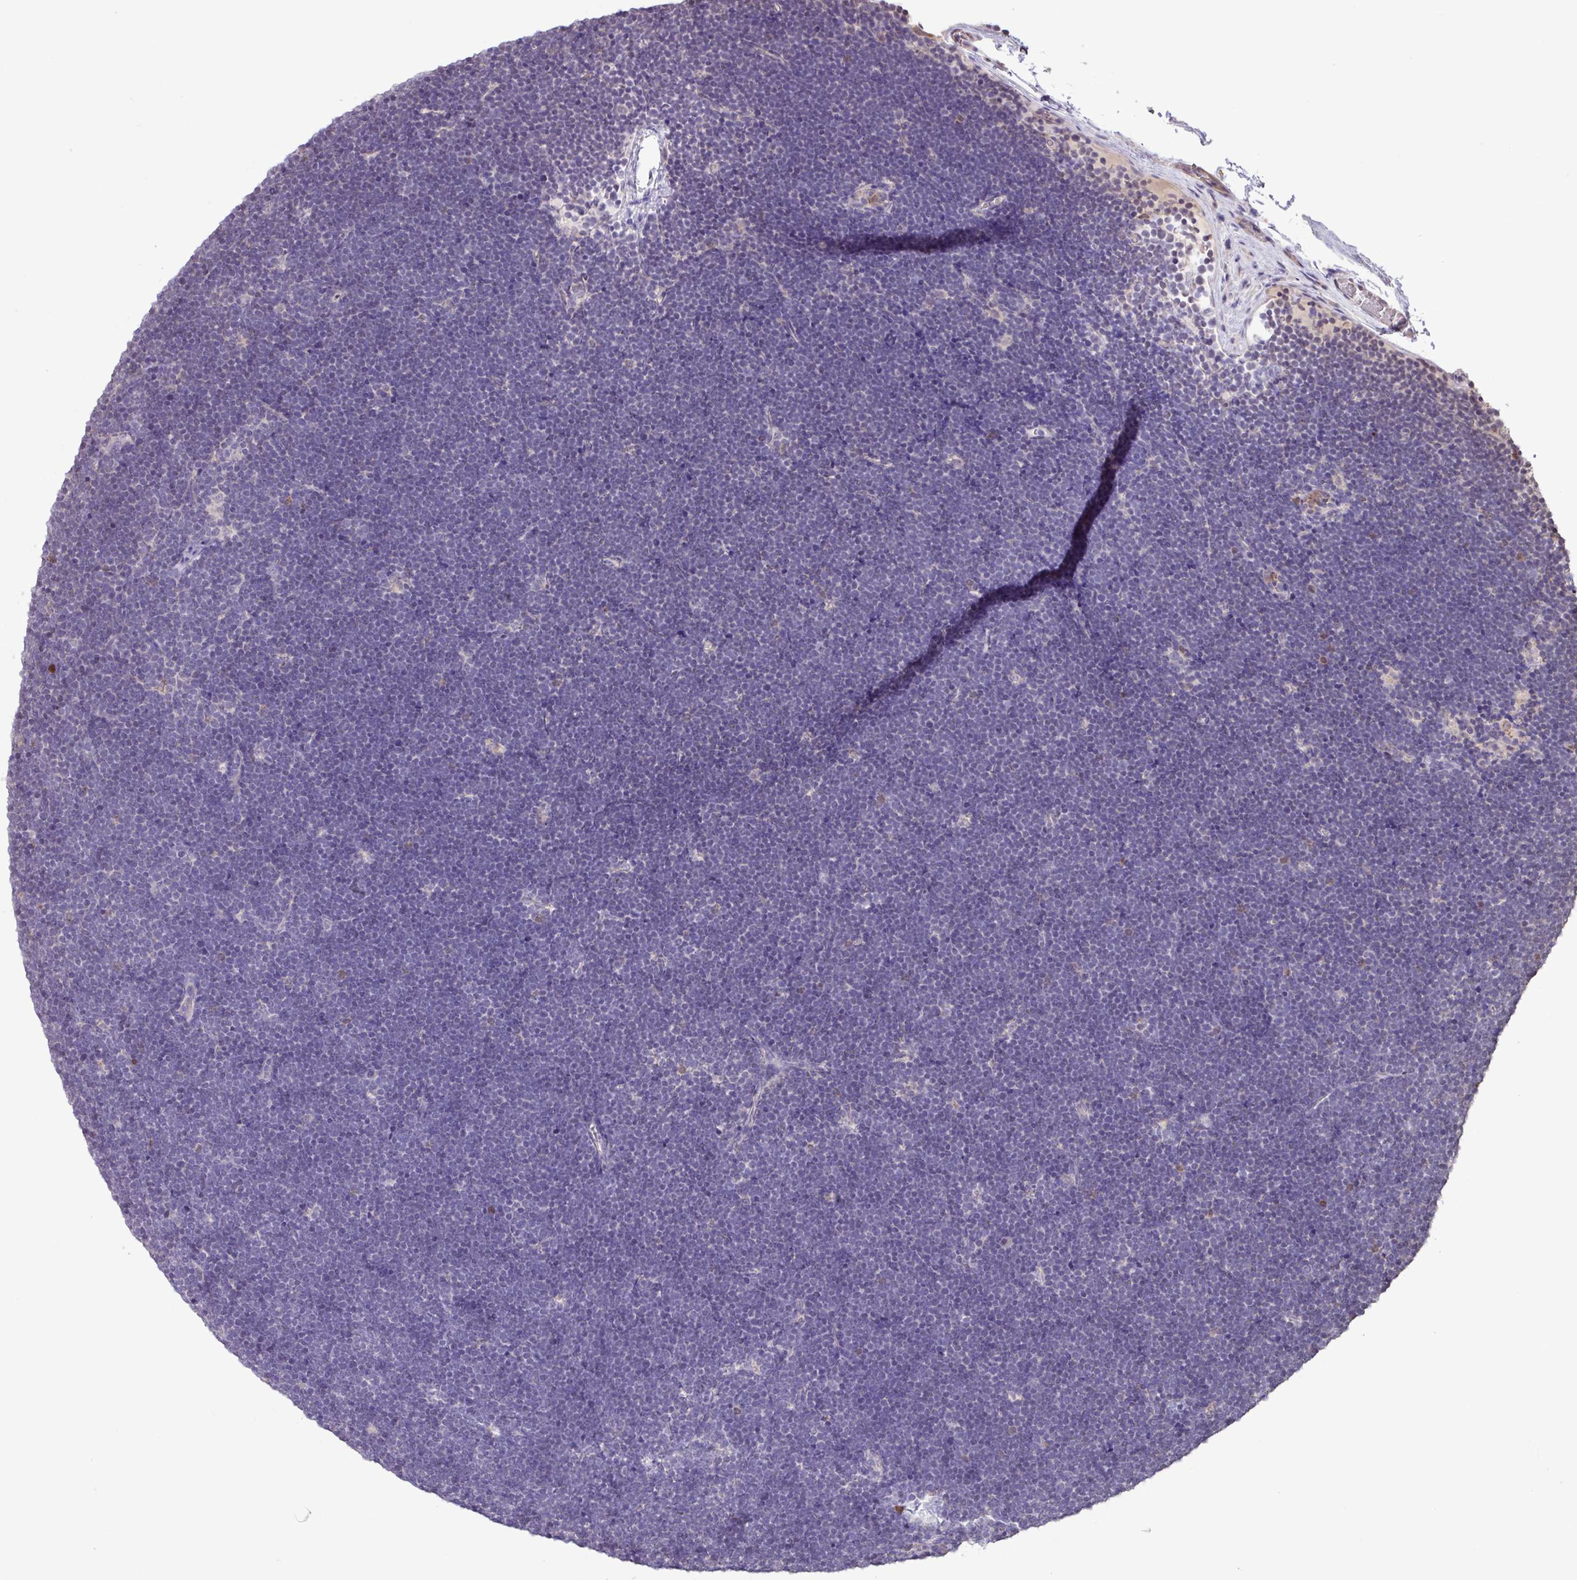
{"staining": {"intensity": "negative", "quantity": "none", "location": "none"}, "tissue": "lymphoma", "cell_type": "Tumor cells", "image_type": "cancer", "snomed": [{"axis": "morphology", "description": "Malignant lymphoma, non-Hodgkin's type, High grade"}, {"axis": "topography", "description": "Lymph node"}], "caption": "IHC photomicrograph of human malignant lymphoma, non-Hodgkin's type (high-grade) stained for a protein (brown), which exhibits no staining in tumor cells.", "gene": "CHST11", "patient": {"sex": "male", "age": 13}}